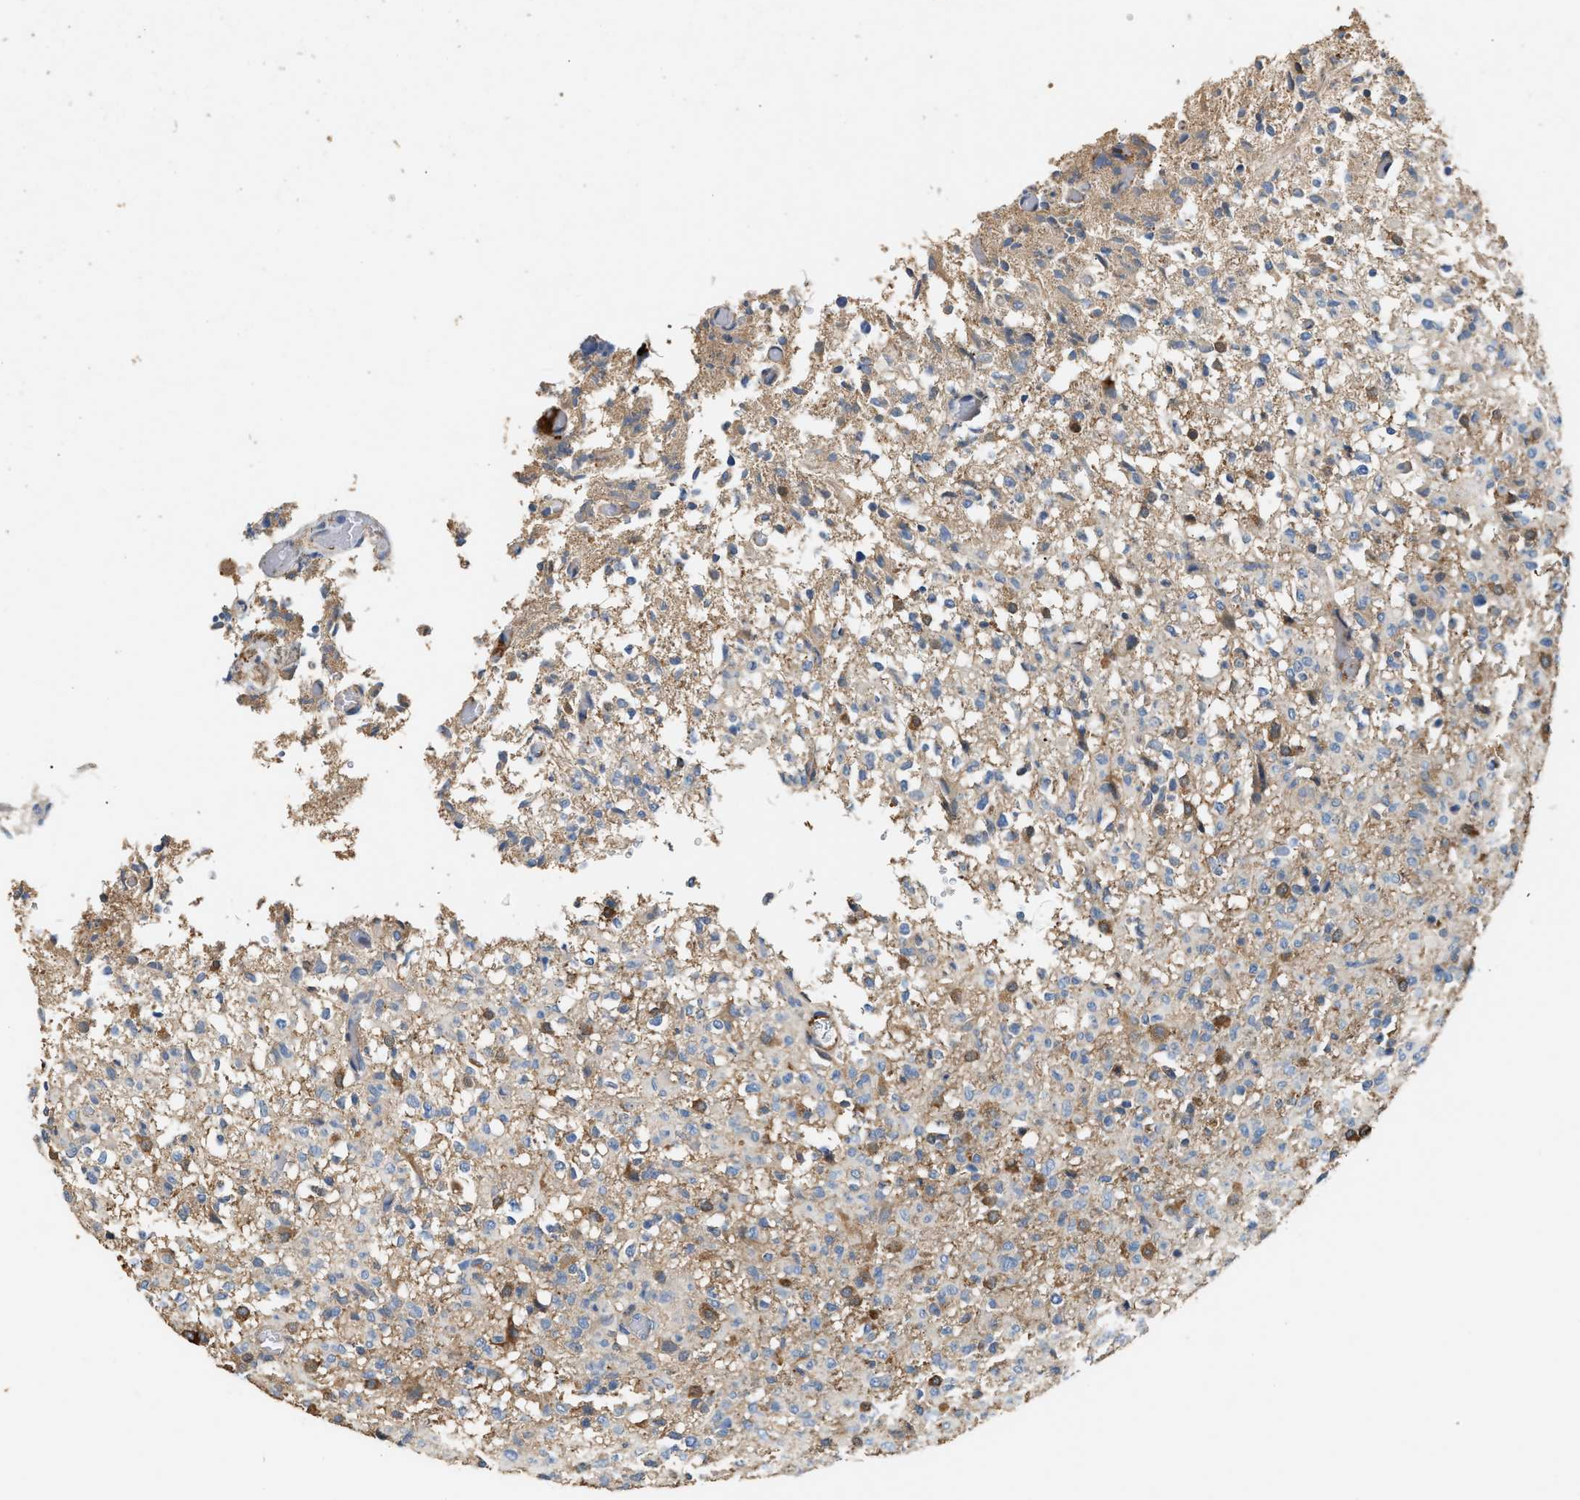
{"staining": {"intensity": "moderate", "quantity": "<25%", "location": "cytoplasmic/membranous"}, "tissue": "glioma", "cell_type": "Tumor cells", "image_type": "cancer", "snomed": [{"axis": "morphology", "description": "Glioma, malignant, High grade"}, {"axis": "topography", "description": "Brain"}], "caption": "Tumor cells demonstrate low levels of moderate cytoplasmic/membranous staining in approximately <25% of cells in malignant glioma (high-grade).", "gene": "TMEM268", "patient": {"sex": "female", "age": 57}}